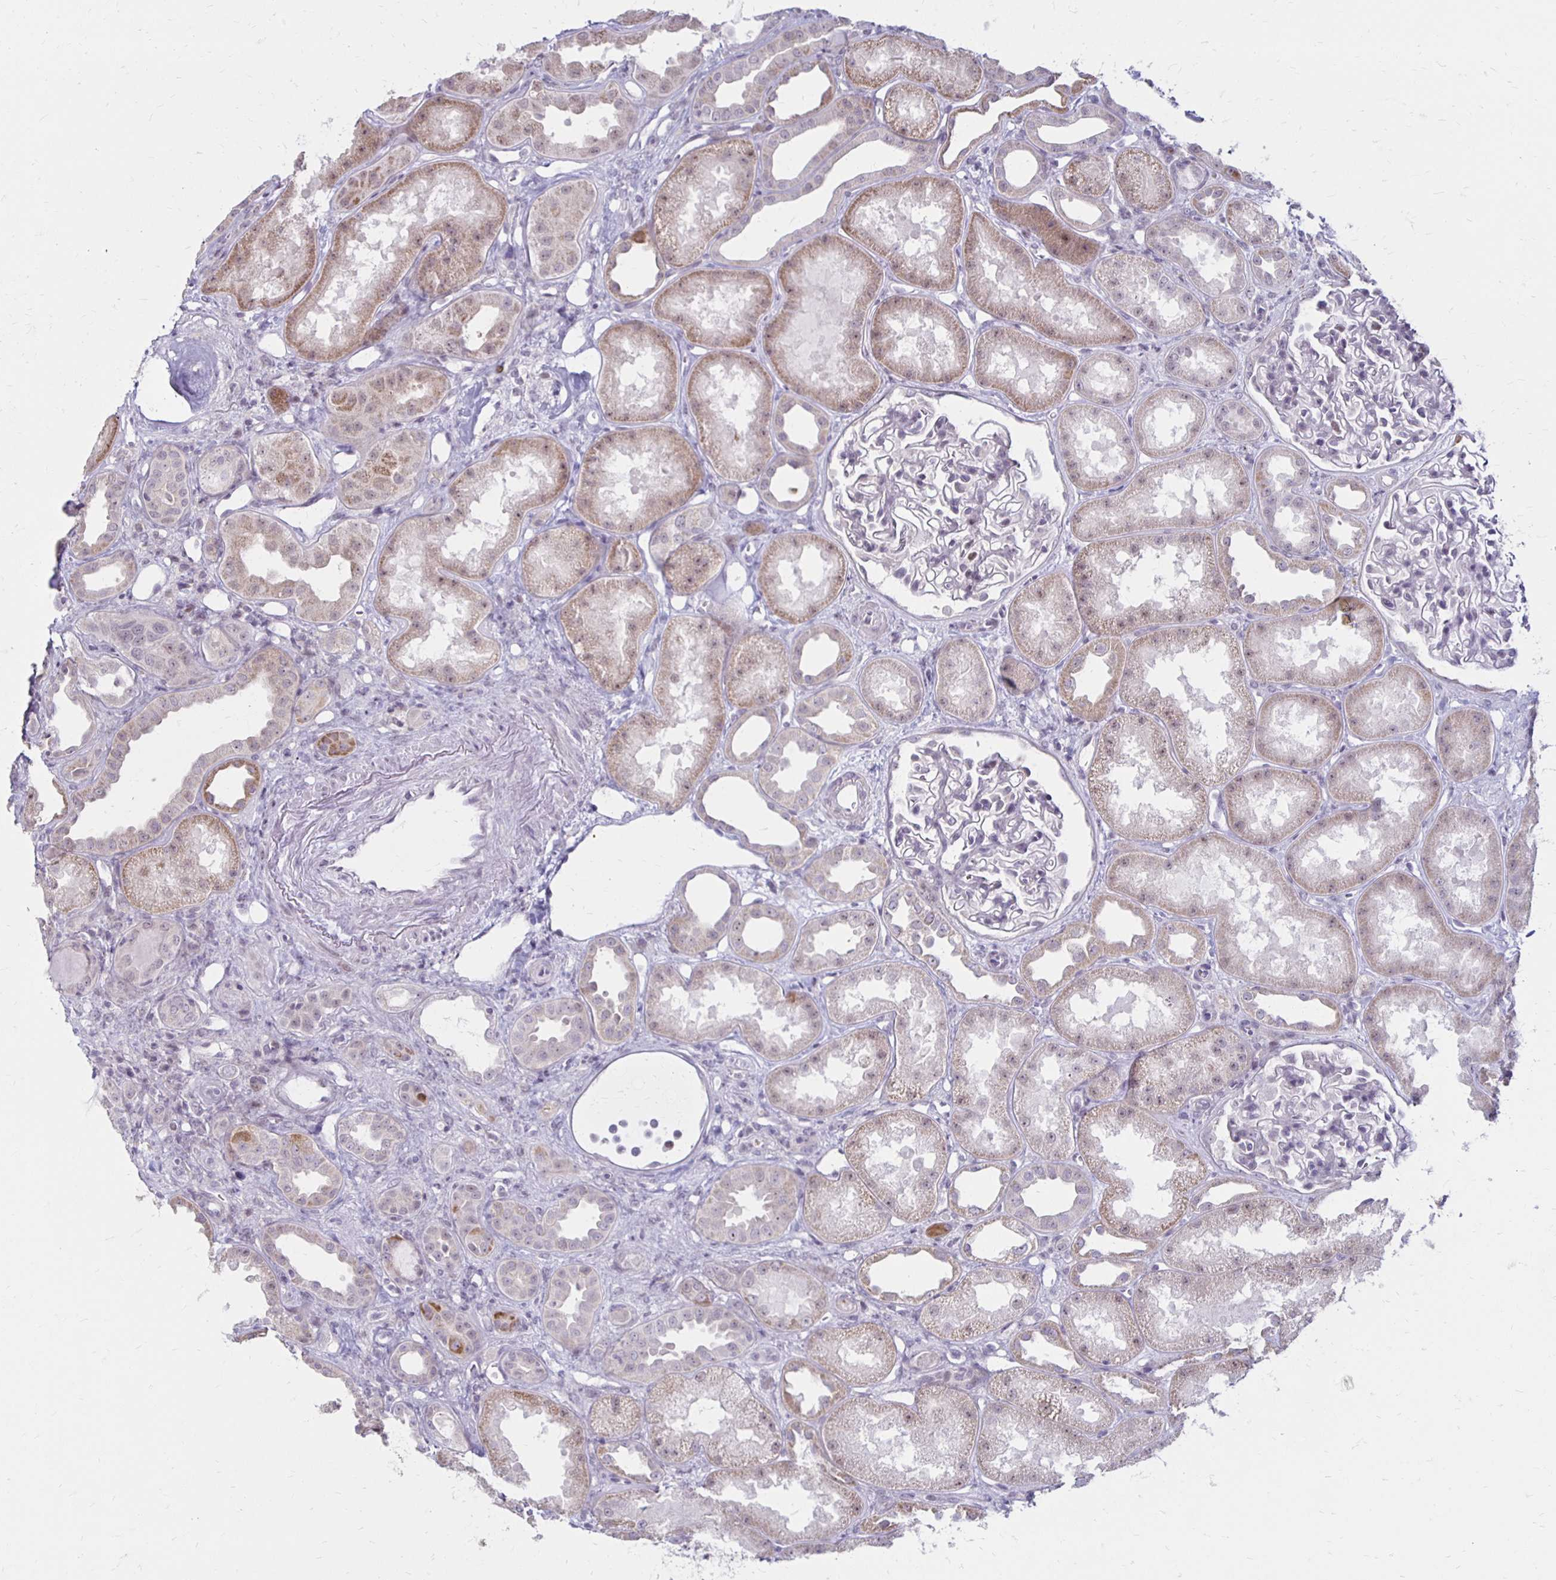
{"staining": {"intensity": "negative", "quantity": "none", "location": "none"}, "tissue": "kidney", "cell_type": "Cells in glomeruli", "image_type": "normal", "snomed": [{"axis": "morphology", "description": "Normal tissue, NOS"}, {"axis": "topography", "description": "Kidney"}], "caption": "Immunohistochemistry (IHC) photomicrograph of unremarkable human kidney stained for a protein (brown), which shows no expression in cells in glomeruli. (DAB immunohistochemistry (IHC) visualized using brightfield microscopy, high magnification).", "gene": "DAGLA", "patient": {"sex": "male", "age": 61}}